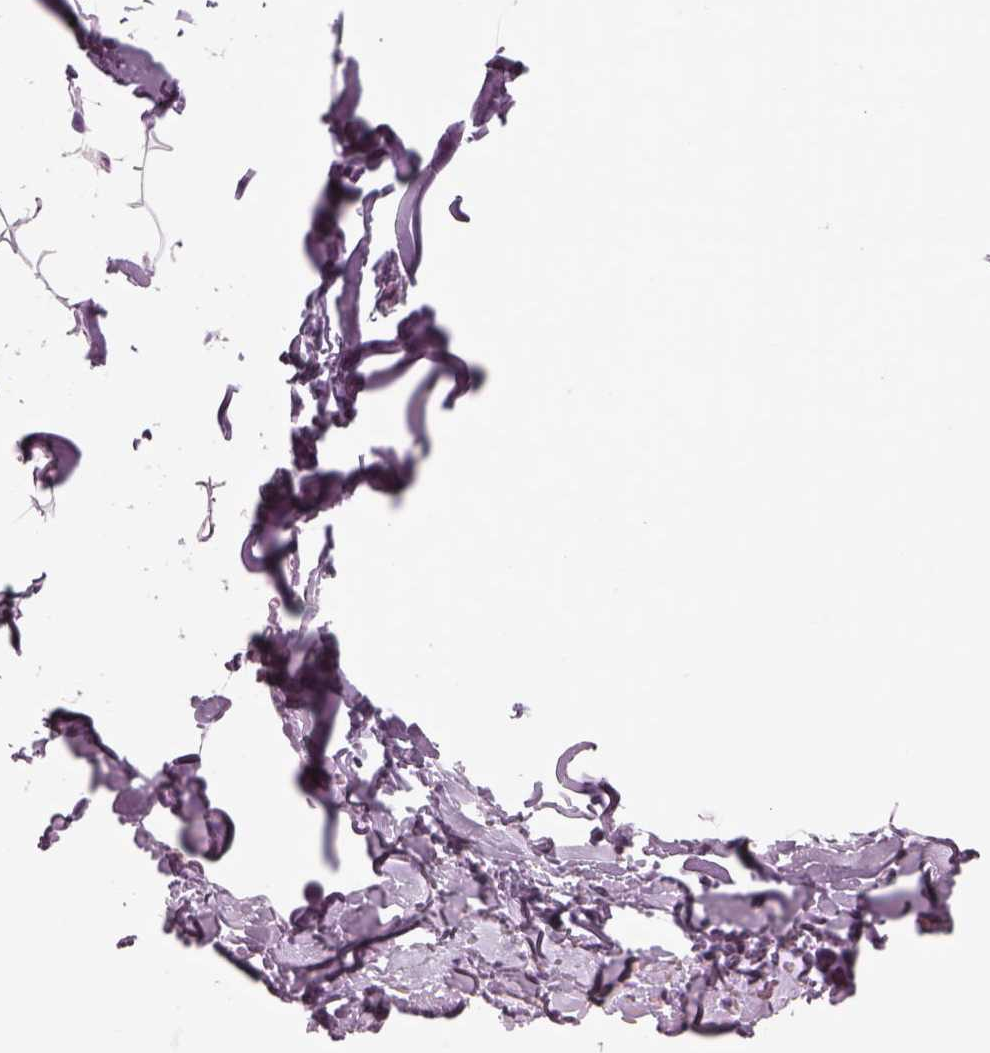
{"staining": {"intensity": "negative", "quantity": "none", "location": "none"}, "tissue": "breast", "cell_type": "Adipocytes", "image_type": "normal", "snomed": [{"axis": "morphology", "description": "Normal tissue, NOS"}, {"axis": "topography", "description": "Breast"}], "caption": "An image of breast stained for a protein demonstrates no brown staining in adipocytes. (DAB (3,3'-diaminobenzidine) immunohistochemistry (IHC) visualized using brightfield microscopy, high magnification).", "gene": "SAG", "patient": {"sex": "female", "age": 32}}